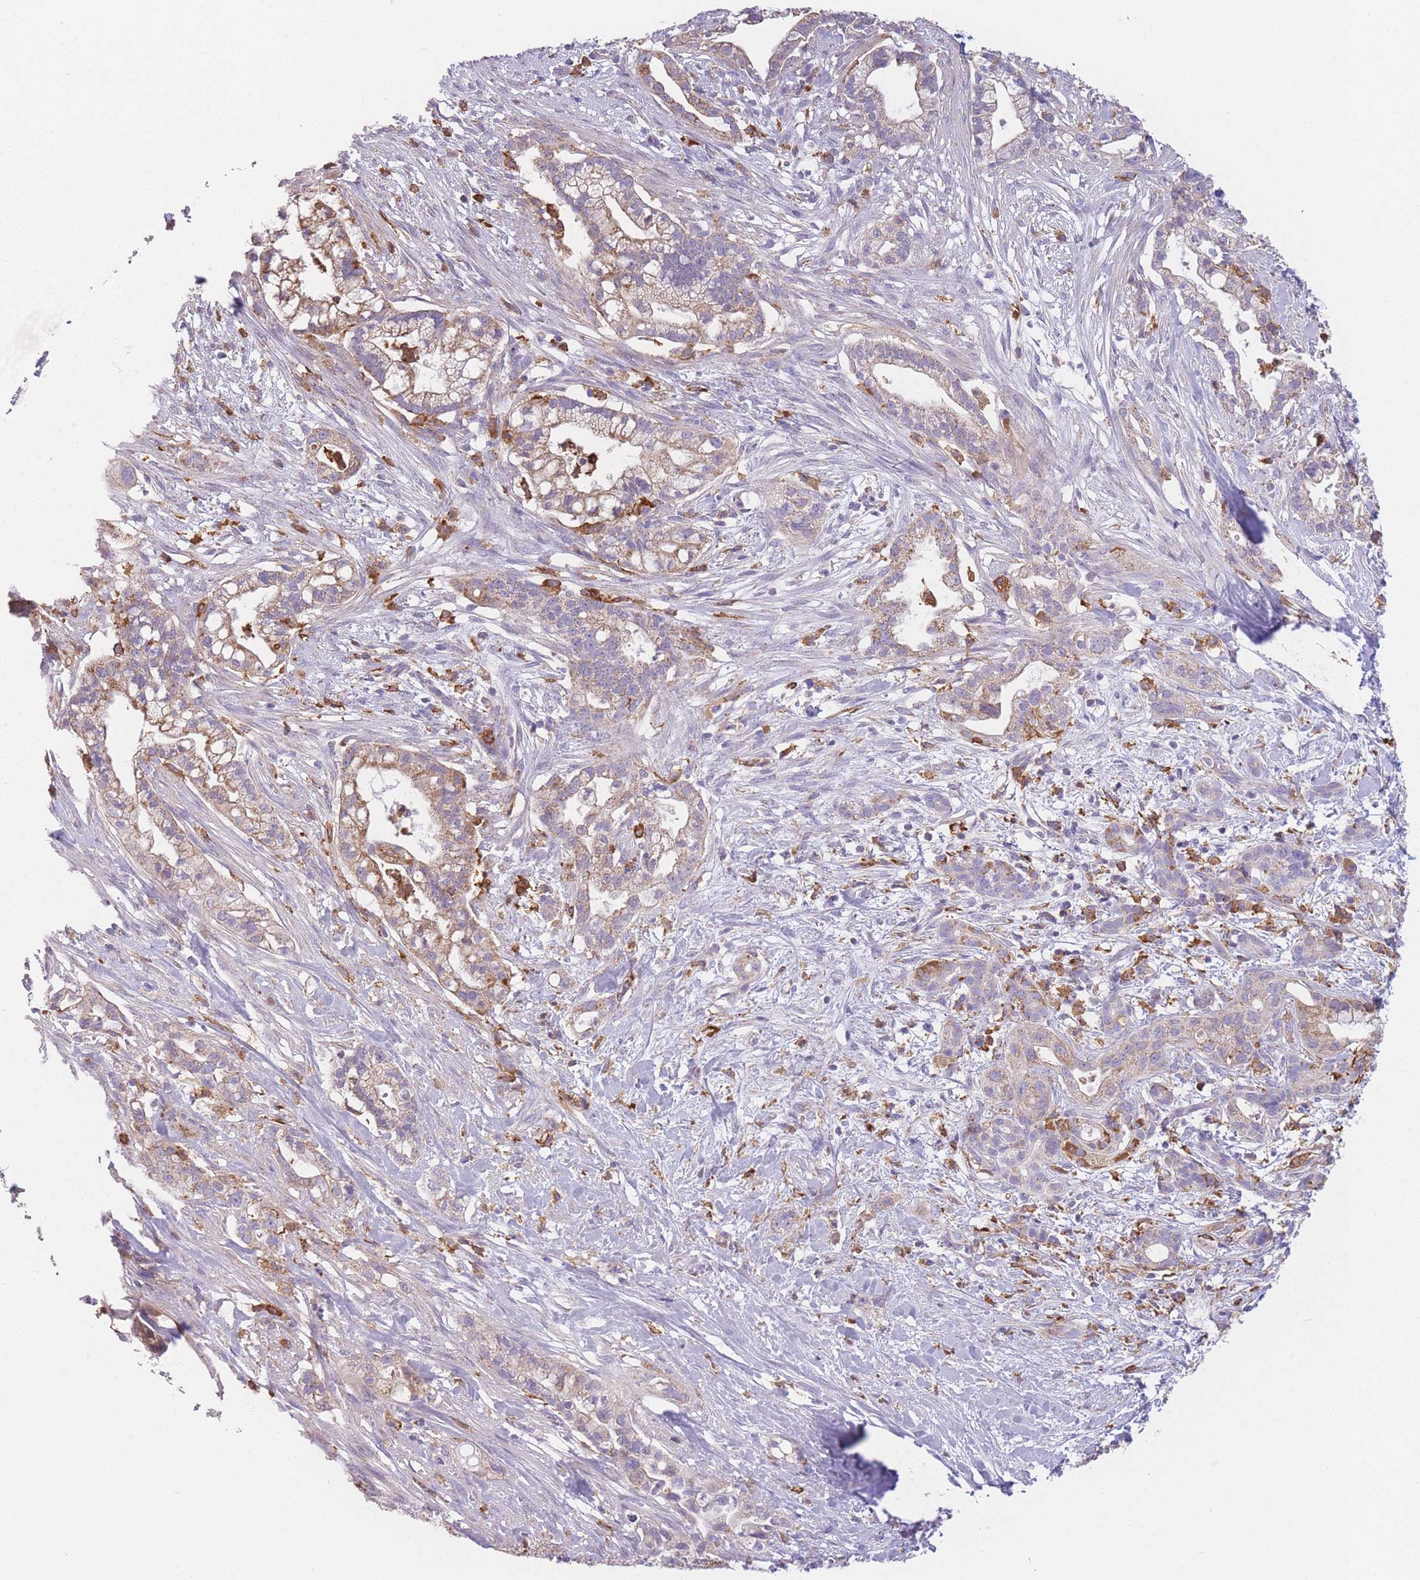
{"staining": {"intensity": "moderate", "quantity": "<25%", "location": "cytoplasmic/membranous"}, "tissue": "pancreatic cancer", "cell_type": "Tumor cells", "image_type": "cancer", "snomed": [{"axis": "morphology", "description": "Adenocarcinoma, NOS"}, {"axis": "topography", "description": "Pancreas"}], "caption": "IHC photomicrograph of neoplastic tissue: human pancreatic cancer (adenocarcinoma) stained using immunohistochemistry exhibits low levels of moderate protein expression localized specifically in the cytoplasmic/membranous of tumor cells, appearing as a cytoplasmic/membranous brown color.", "gene": "PRAM1", "patient": {"sex": "male", "age": 44}}